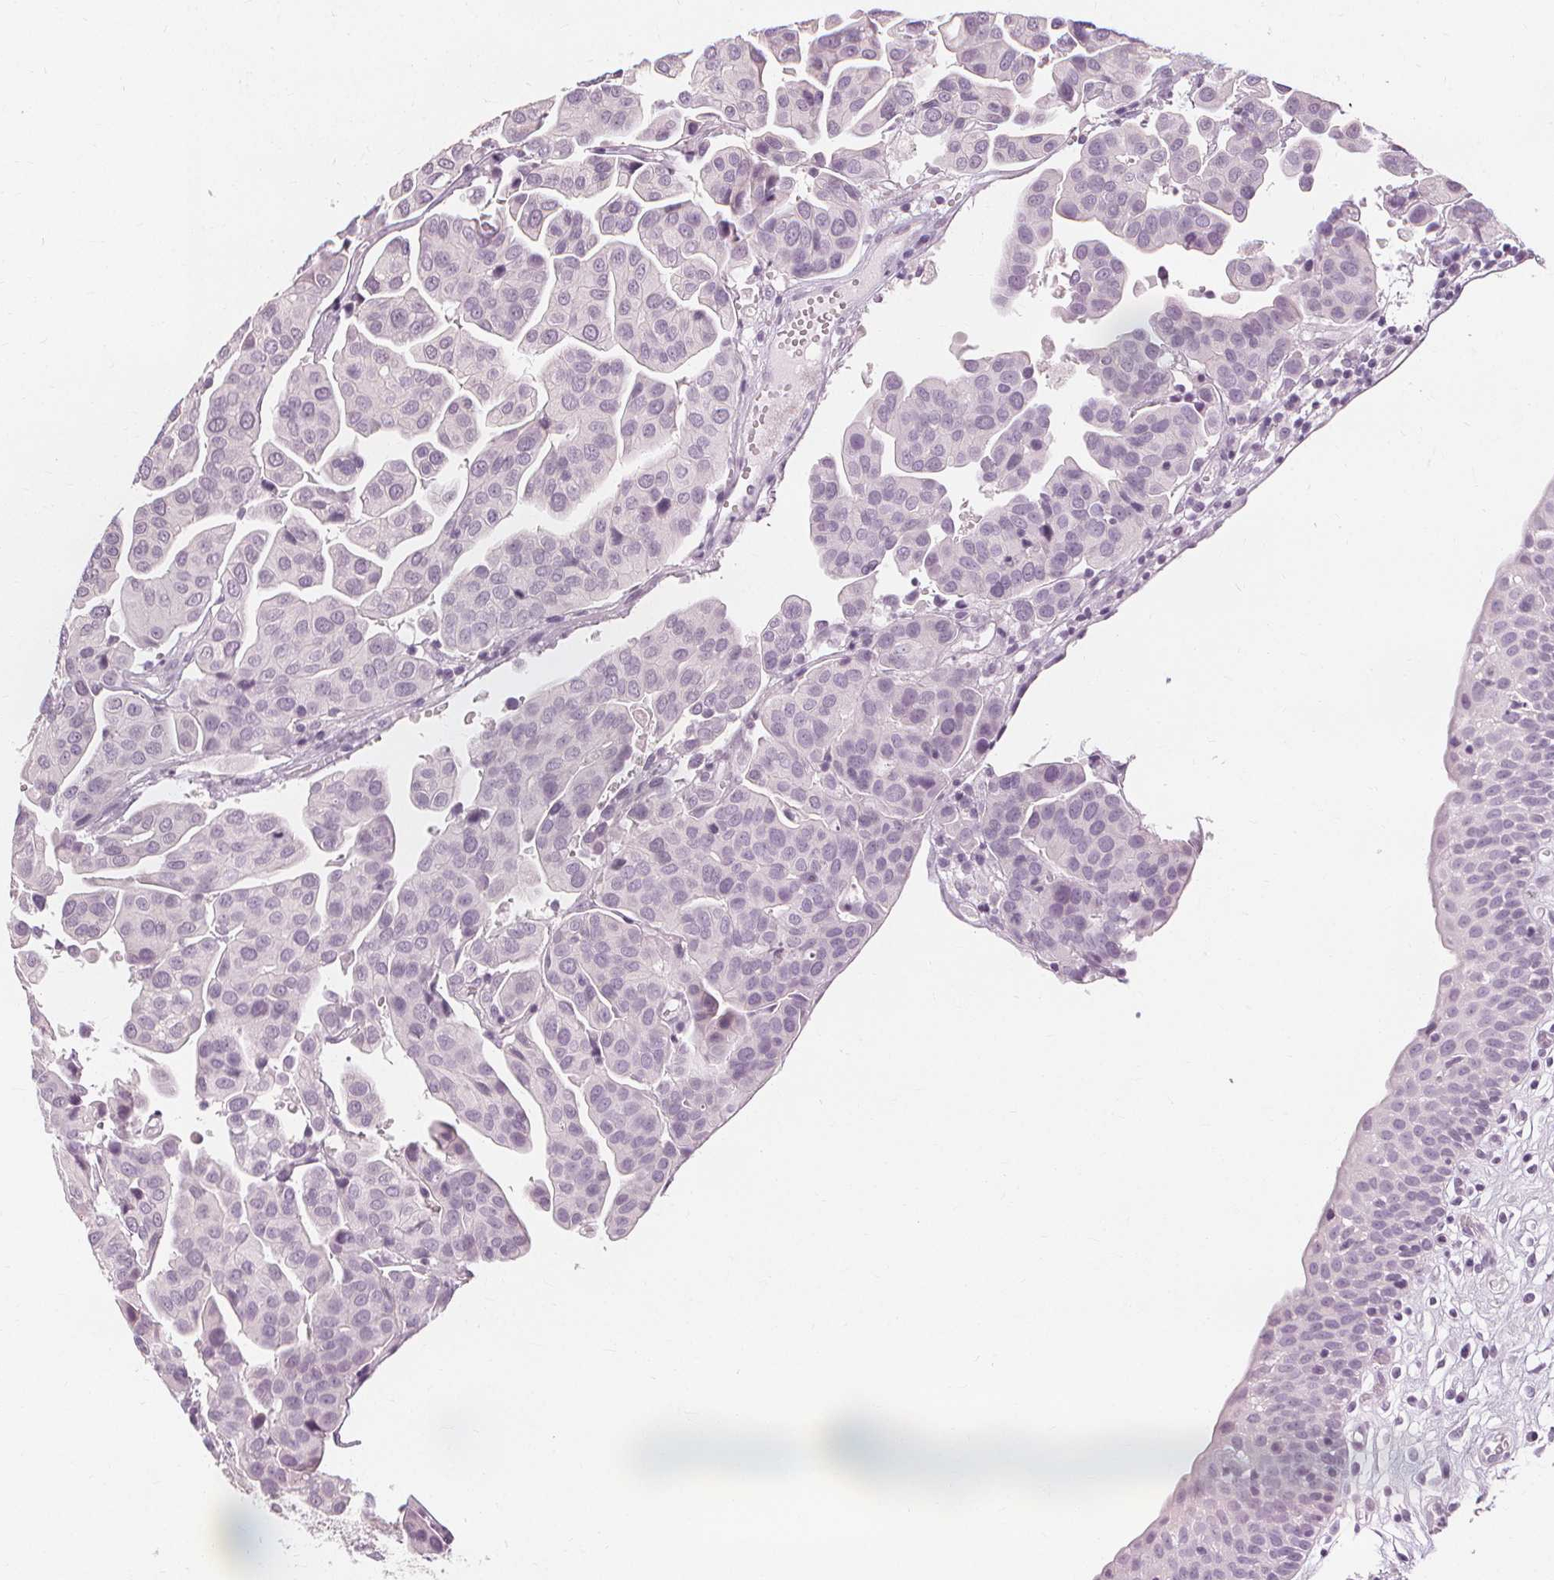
{"staining": {"intensity": "negative", "quantity": "none", "location": "none"}, "tissue": "renal cancer", "cell_type": "Tumor cells", "image_type": "cancer", "snomed": [{"axis": "morphology", "description": "Adenocarcinoma, NOS"}, {"axis": "topography", "description": "Urinary bladder"}], "caption": "IHC of human renal cancer exhibits no positivity in tumor cells.", "gene": "MUC12", "patient": {"sex": "male", "age": 61}}